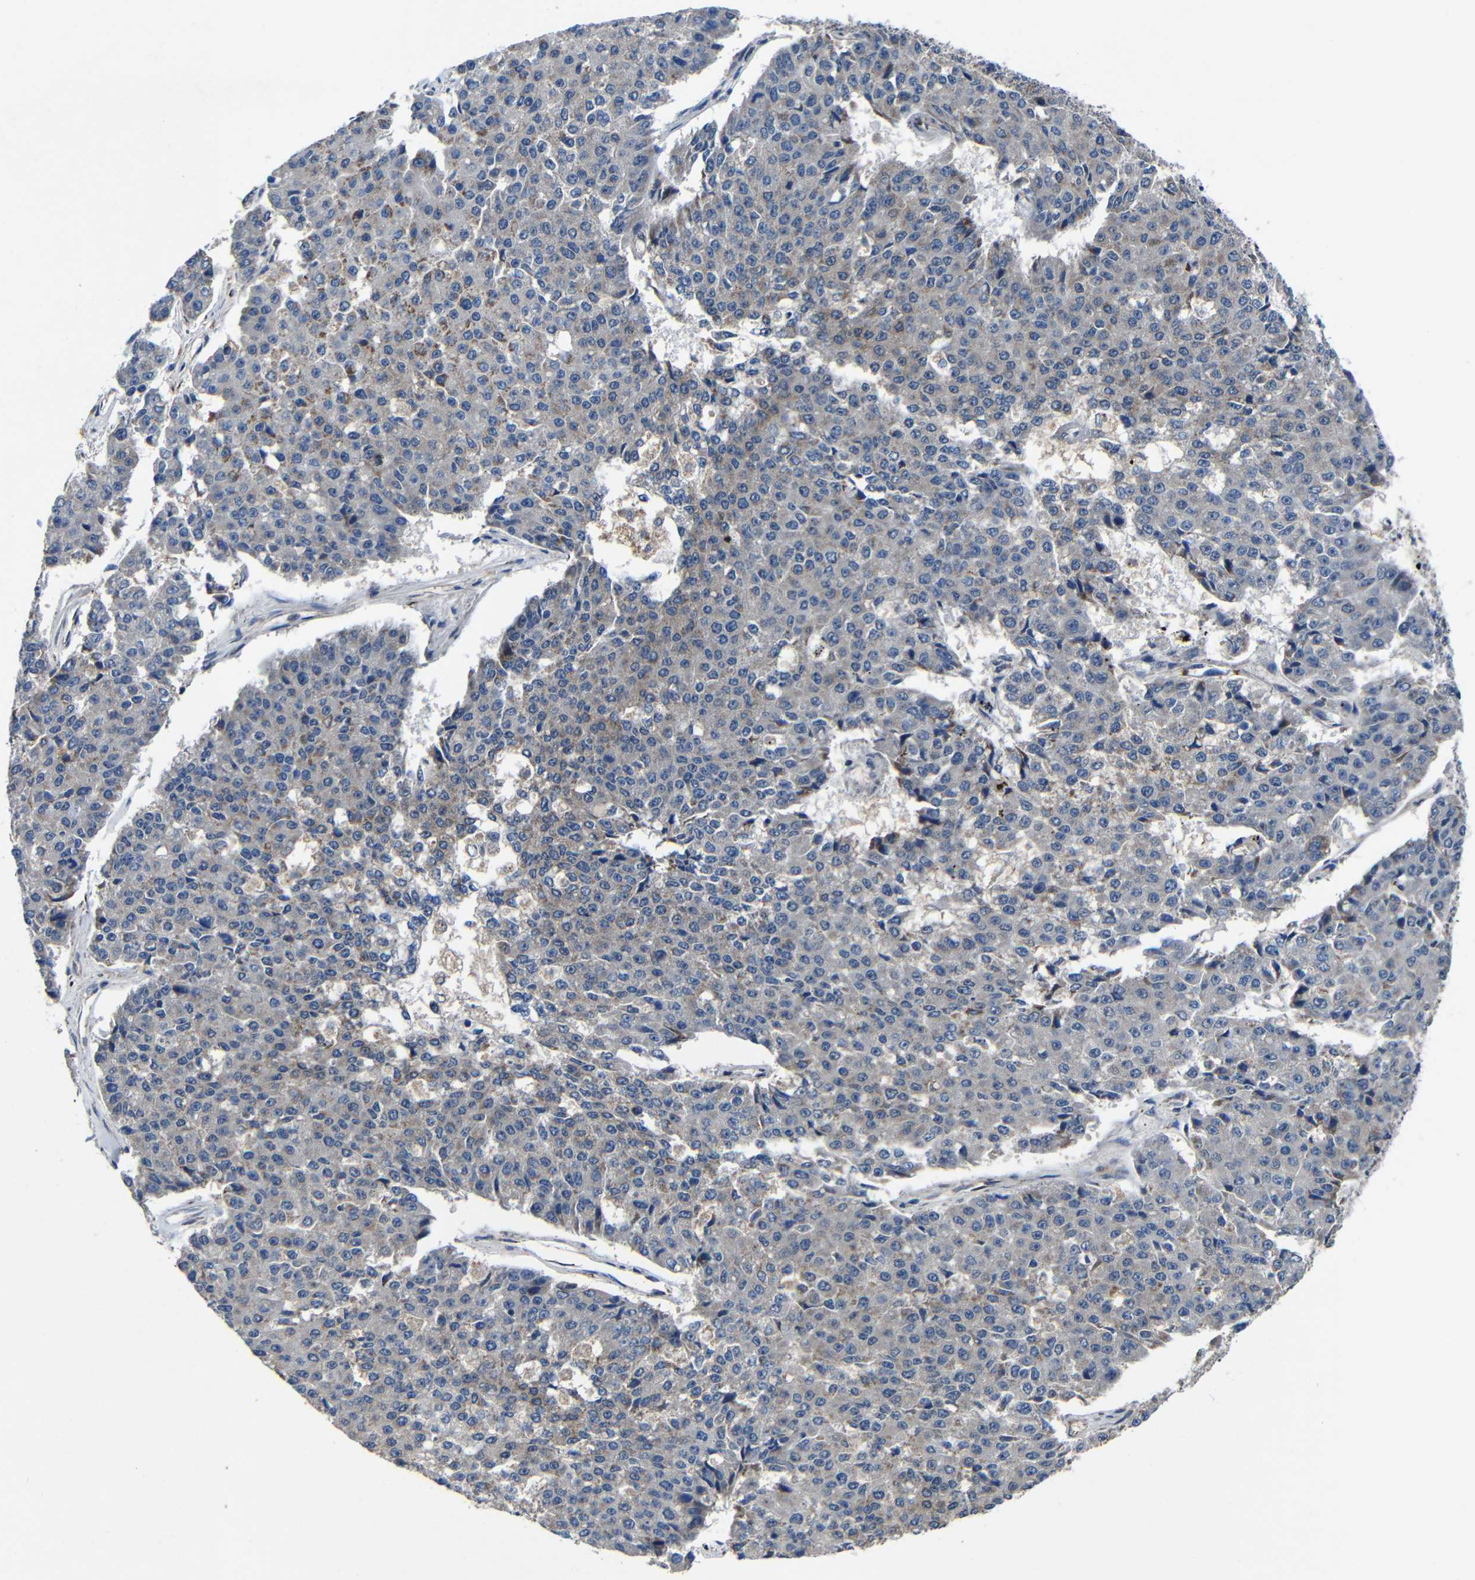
{"staining": {"intensity": "weak", "quantity": "<25%", "location": "cytoplasmic/membranous"}, "tissue": "pancreatic cancer", "cell_type": "Tumor cells", "image_type": "cancer", "snomed": [{"axis": "morphology", "description": "Adenocarcinoma, NOS"}, {"axis": "topography", "description": "Pancreas"}], "caption": "High power microscopy histopathology image of an immunohistochemistry (IHC) histopathology image of pancreatic adenocarcinoma, revealing no significant staining in tumor cells. The staining is performed using DAB brown chromogen with nuclei counter-stained in using hematoxylin.", "gene": "CA5B", "patient": {"sex": "male", "age": 50}}